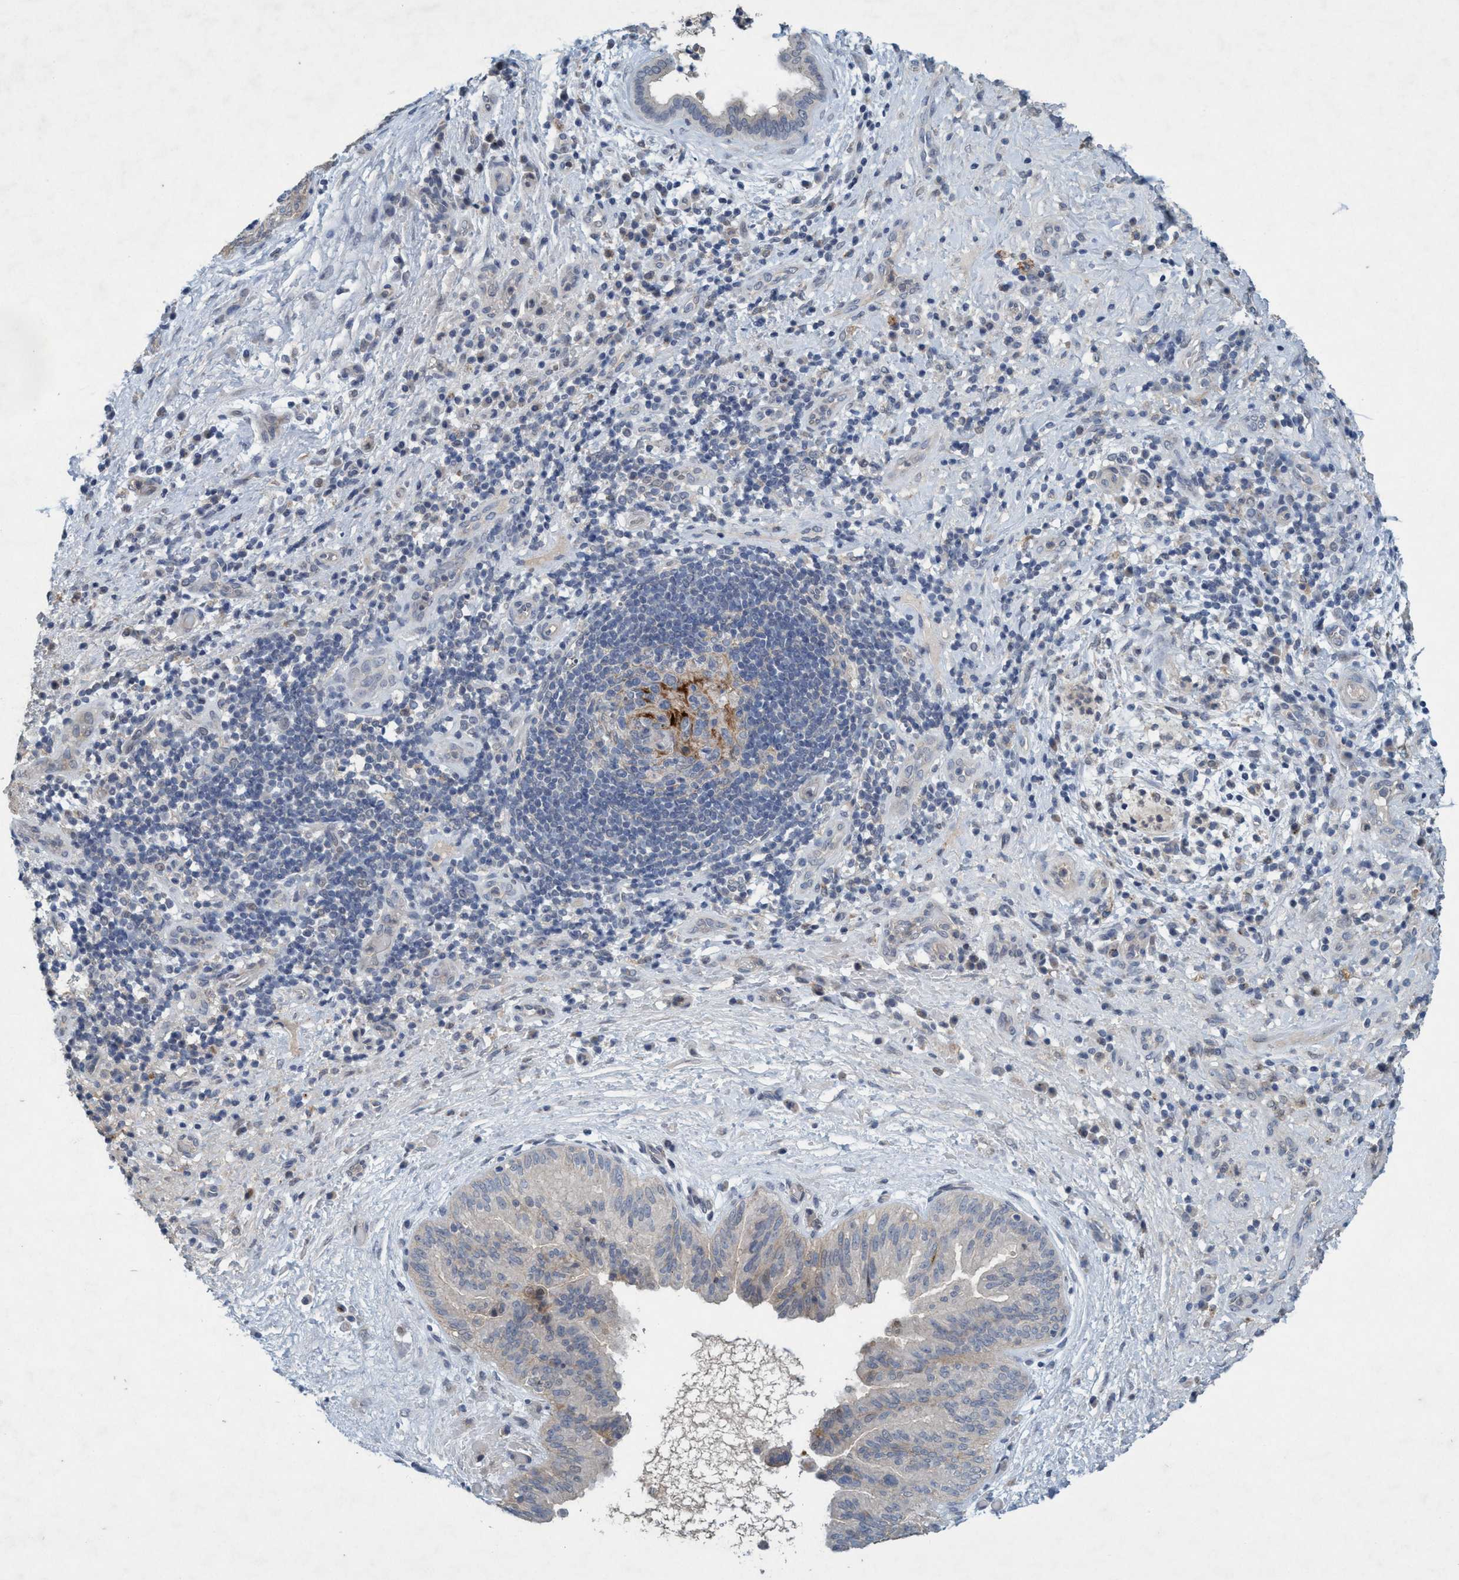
{"staining": {"intensity": "negative", "quantity": "none", "location": "none"}, "tissue": "liver cancer", "cell_type": "Tumor cells", "image_type": "cancer", "snomed": [{"axis": "morphology", "description": "Cholangiocarcinoma"}, {"axis": "topography", "description": "Liver"}], "caption": "A photomicrograph of liver cancer stained for a protein shows no brown staining in tumor cells. (DAB (3,3'-diaminobenzidine) IHC visualized using brightfield microscopy, high magnification).", "gene": "RNF208", "patient": {"sex": "female", "age": 38}}